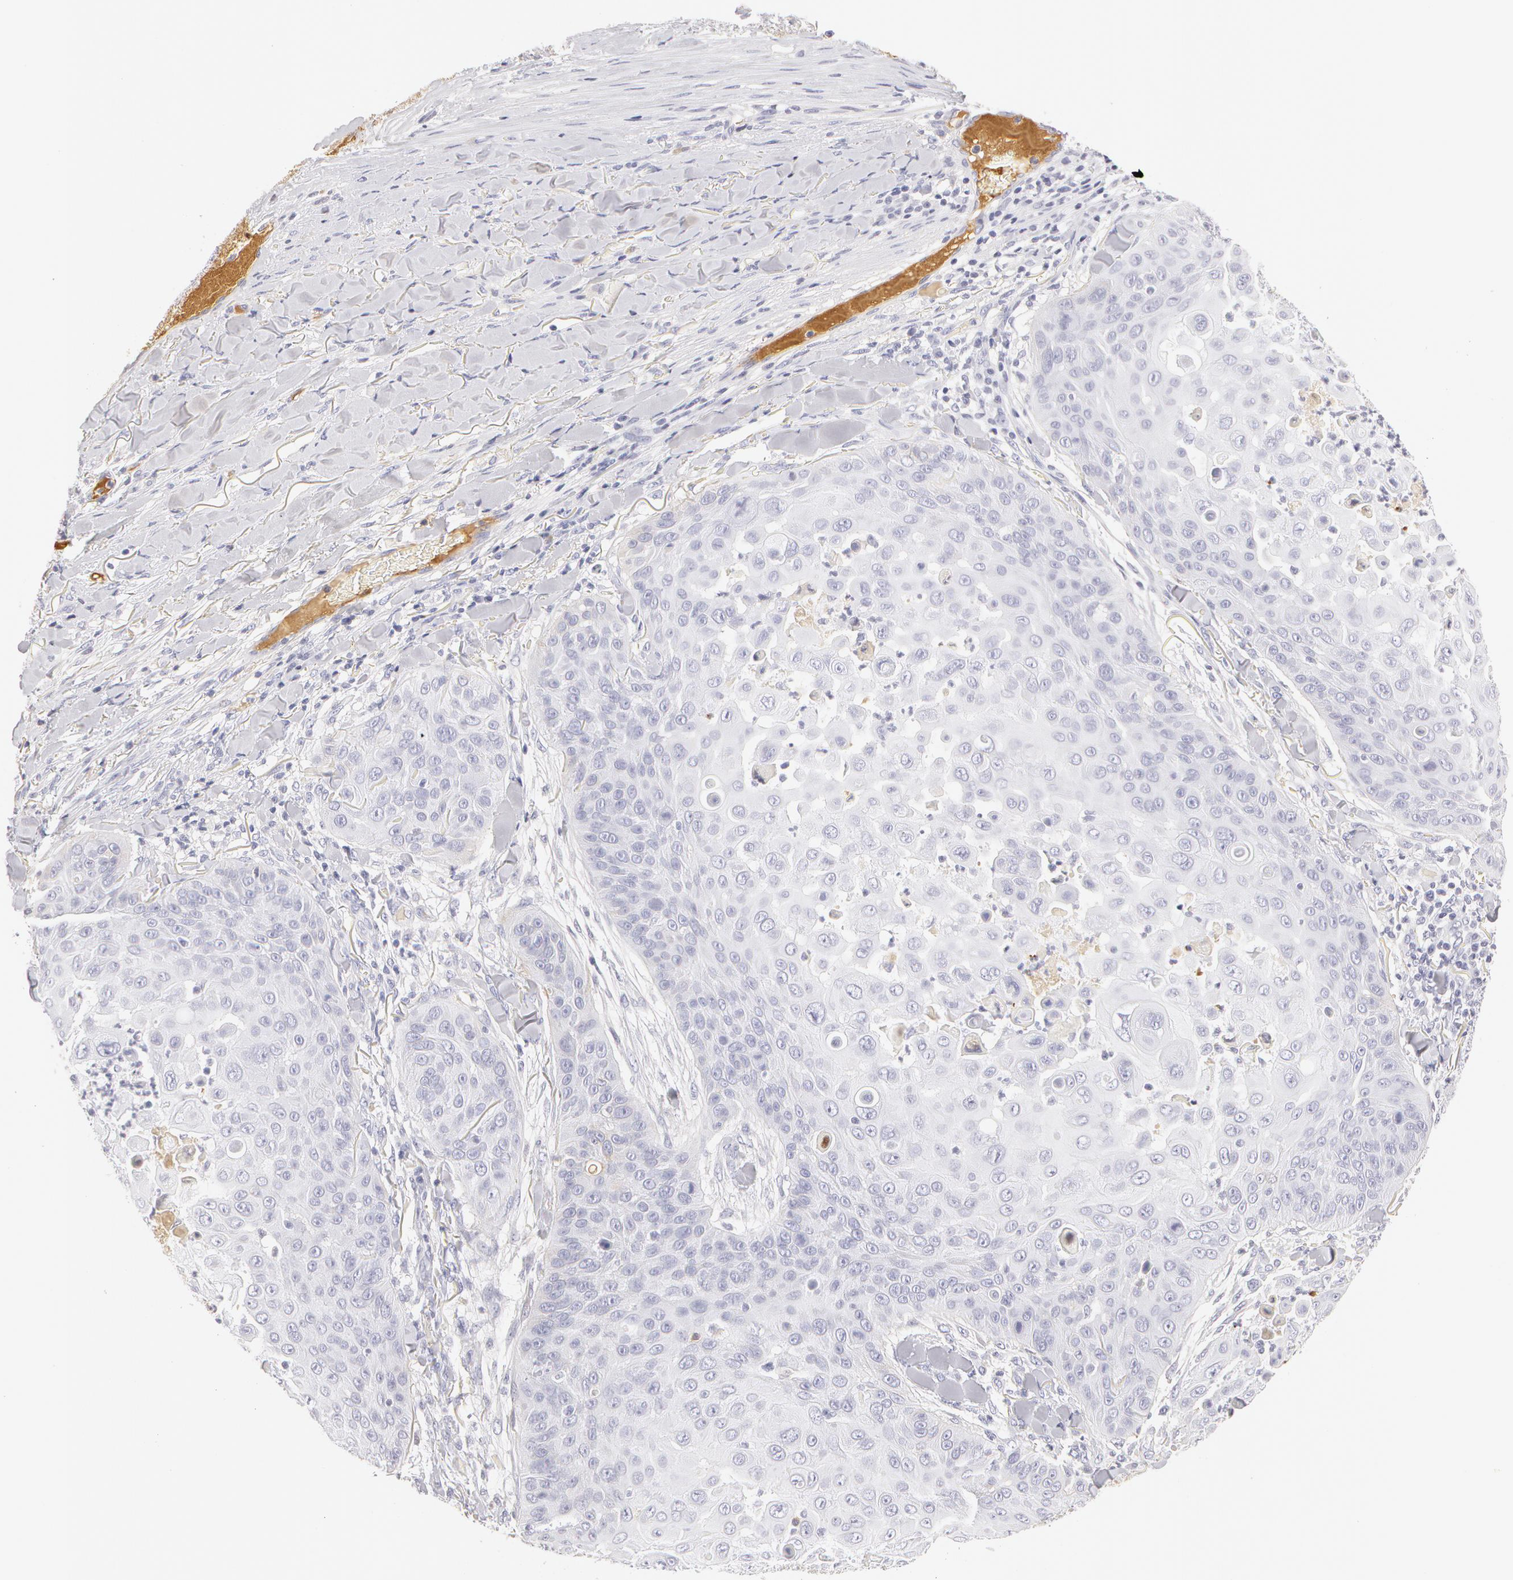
{"staining": {"intensity": "negative", "quantity": "none", "location": "none"}, "tissue": "skin cancer", "cell_type": "Tumor cells", "image_type": "cancer", "snomed": [{"axis": "morphology", "description": "Squamous cell carcinoma, NOS"}, {"axis": "topography", "description": "Skin"}], "caption": "Tumor cells show no significant protein expression in skin squamous cell carcinoma.", "gene": "AHSG", "patient": {"sex": "male", "age": 82}}